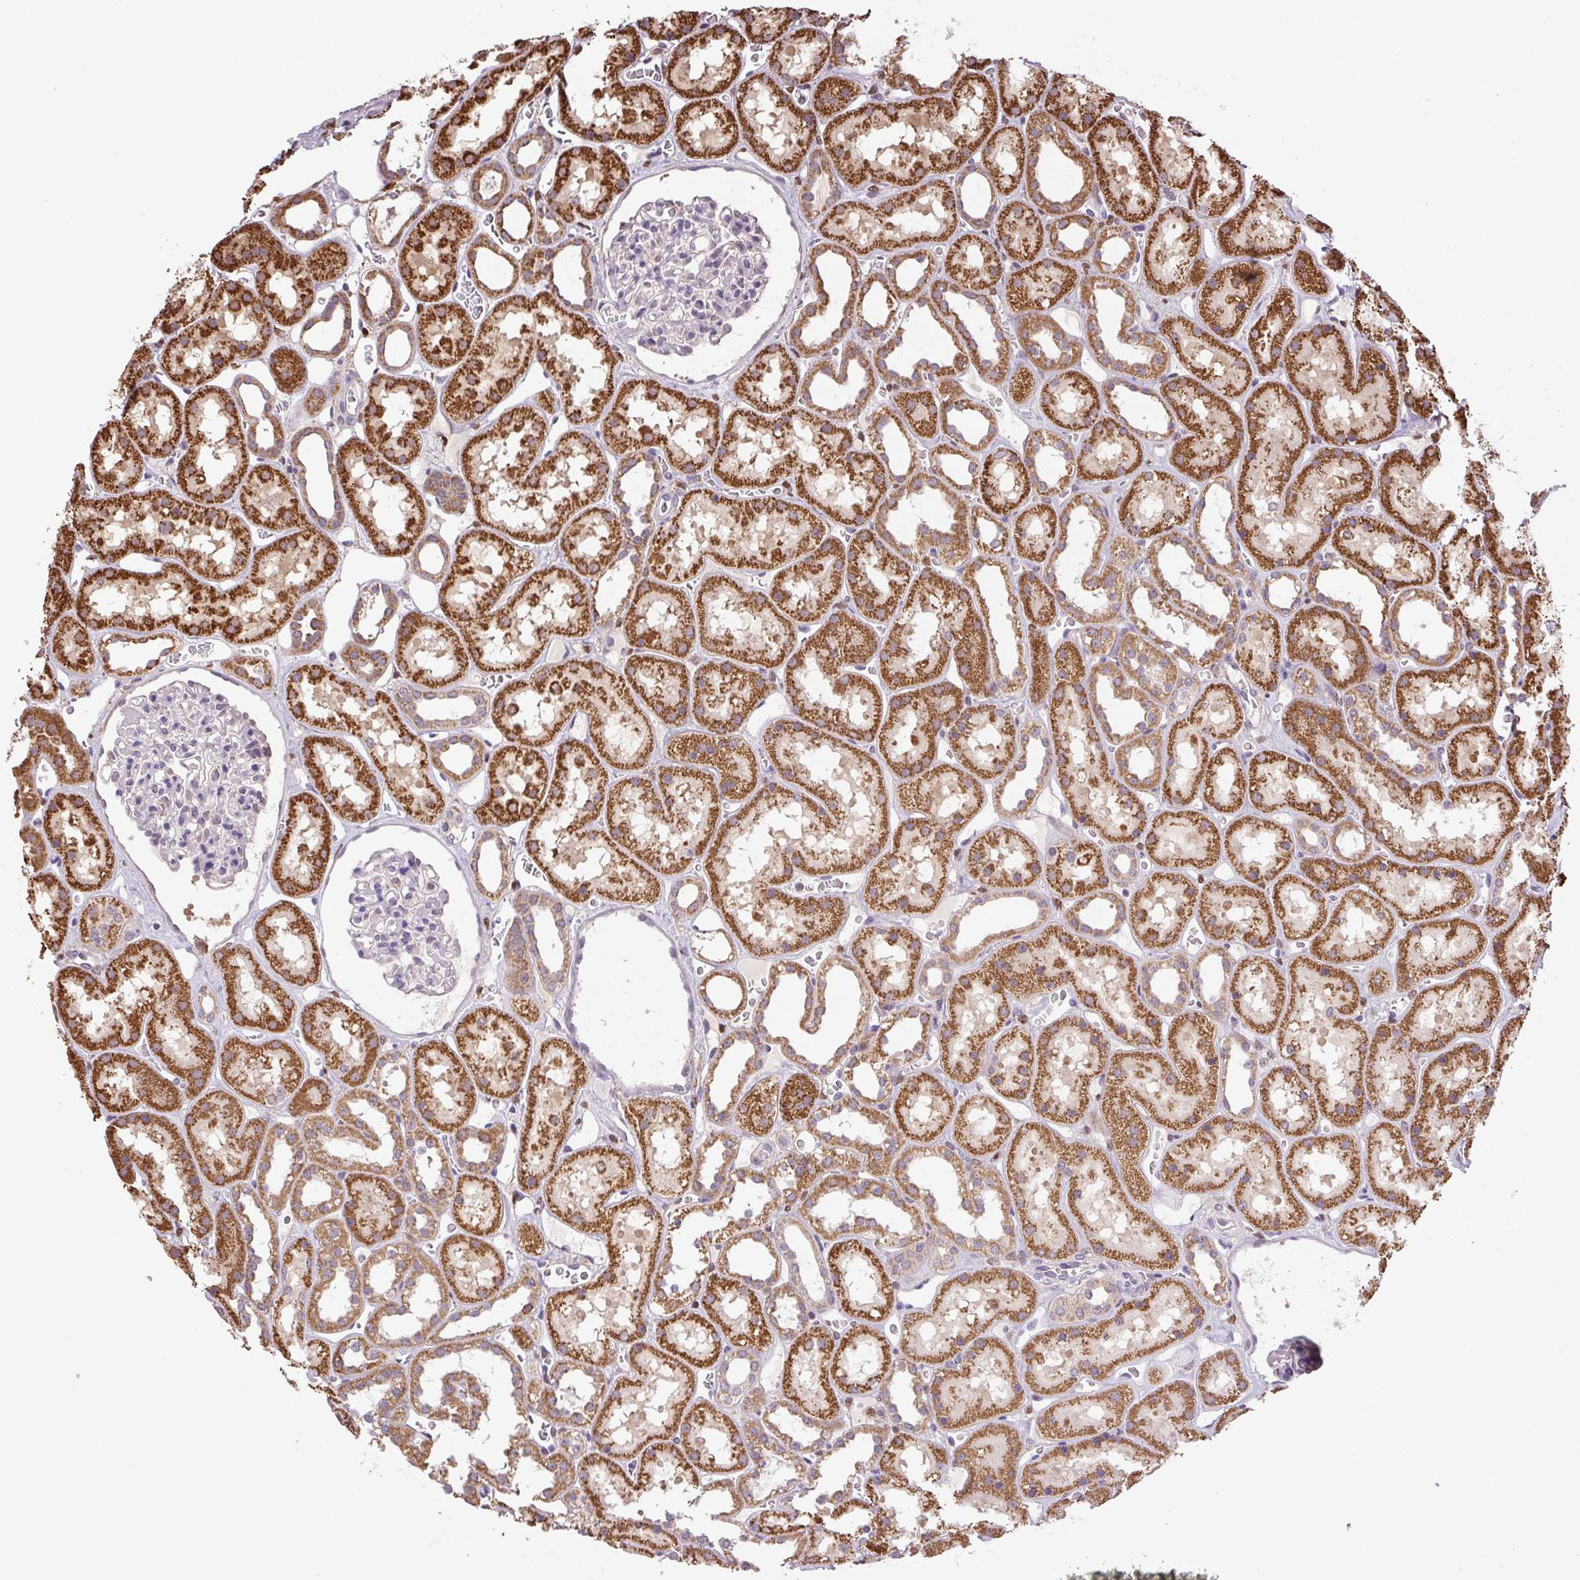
{"staining": {"intensity": "negative", "quantity": "none", "location": "none"}, "tissue": "kidney", "cell_type": "Cells in glomeruli", "image_type": "normal", "snomed": [{"axis": "morphology", "description": "Normal tissue, NOS"}, {"axis": "topography", "description": "Kidney"}], "caption": "This is an IHC histopathology image of benign human kidney. There is no expression in cells in glomeruli.", "gene": "SGF29", "patient": {"sex": "female", "age": 41}}